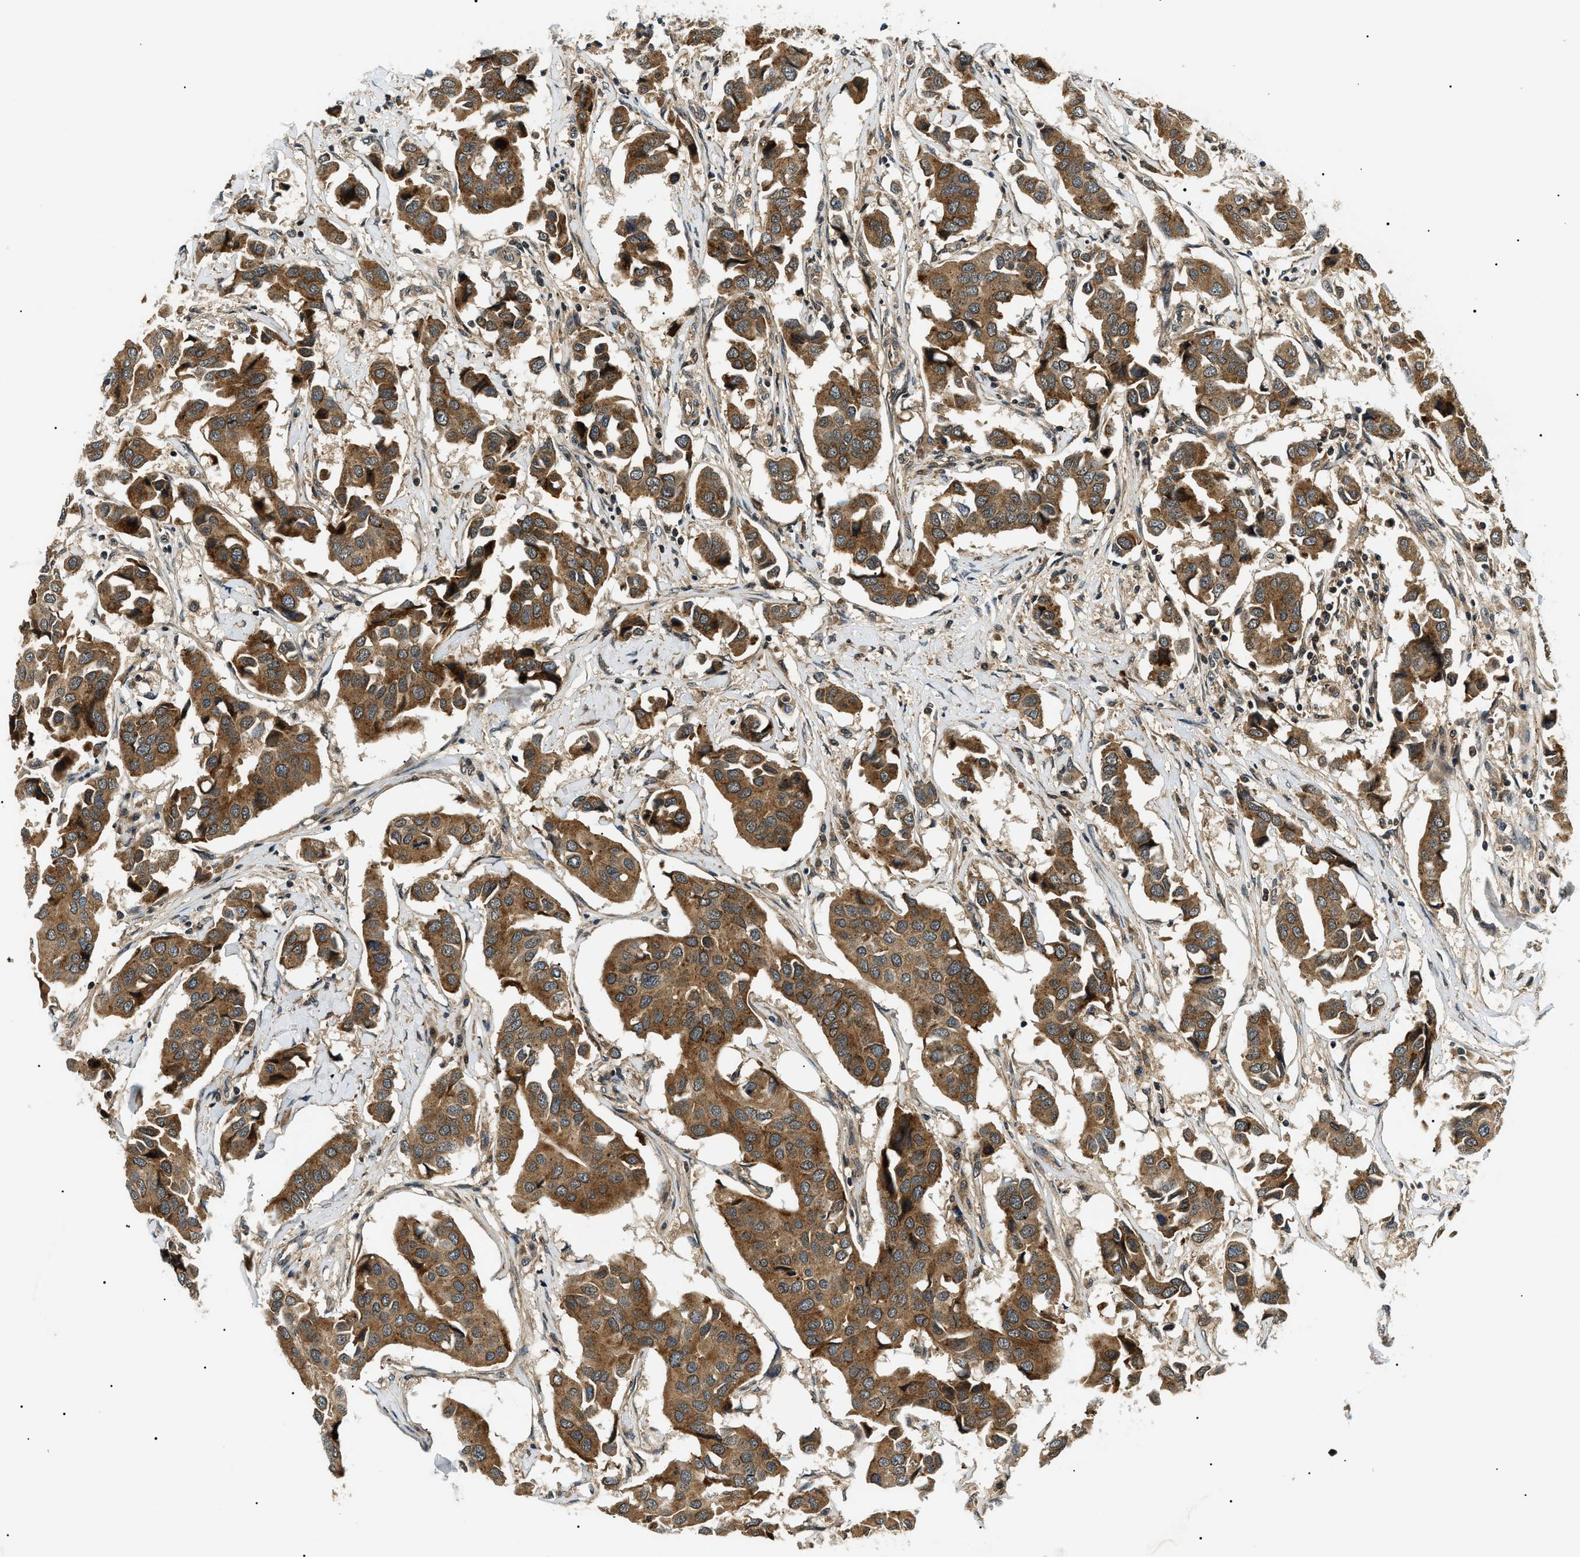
{"staining": {"intensity": "moderate", "quantity": ">75%", "location": "cytoplasmic/membranous"}, "tissue": "breast cancer", "cell_type": "Tumor cells", "image_type": "cancer", "snomed": [{"axis": "morphology", "description": "Duct carcinoma"}, {"axis": "topography", "description": "Breast"}], "caption": "A medium amount of moderate cytoplasmic/membranous staining is seen in approximately >75% of tumor cells in breast cancer tissue.", "gene": "ATP6AP1", "patient": {"sex": "female", "age": 80}}